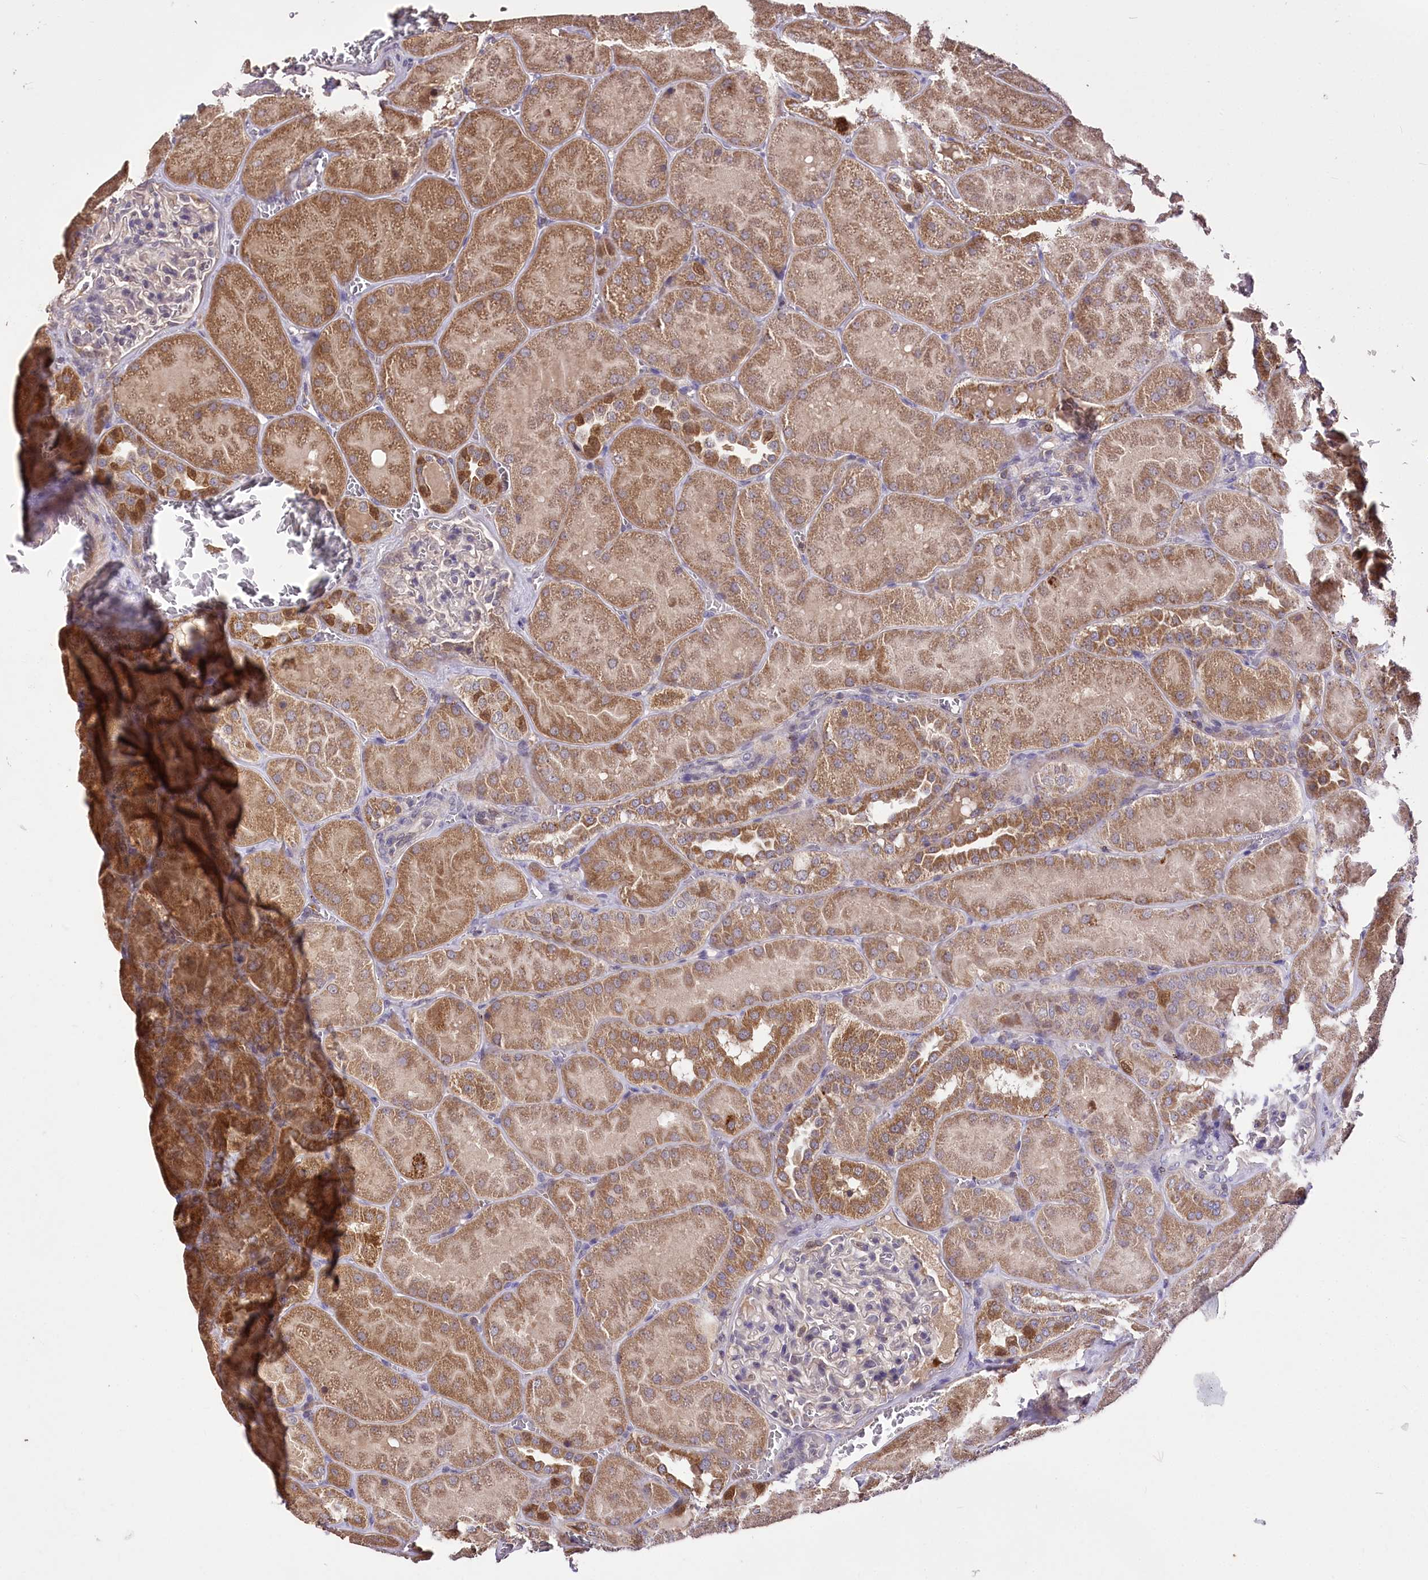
{"staining": {"intensity": "weak", "quantity": "<25%", "location": "cytoplasmic/membranous"}, "tissue": "kidney", "cell_type": "Cells in glomeruli", "image_type": "normal", "snomed": [{"axis": "morphology", "description": "Normal tissue, NOS"}, {"axis": "topography", "description": "Kidney"}], "caption": "Immunohistochemistry (IHC) histopathology image of benign human kidney stained for a protein (brown), which shows no expression in cells in glomeruli.", "gene": "SERGEF", "patient": {"sex": "male", "age": 28}}